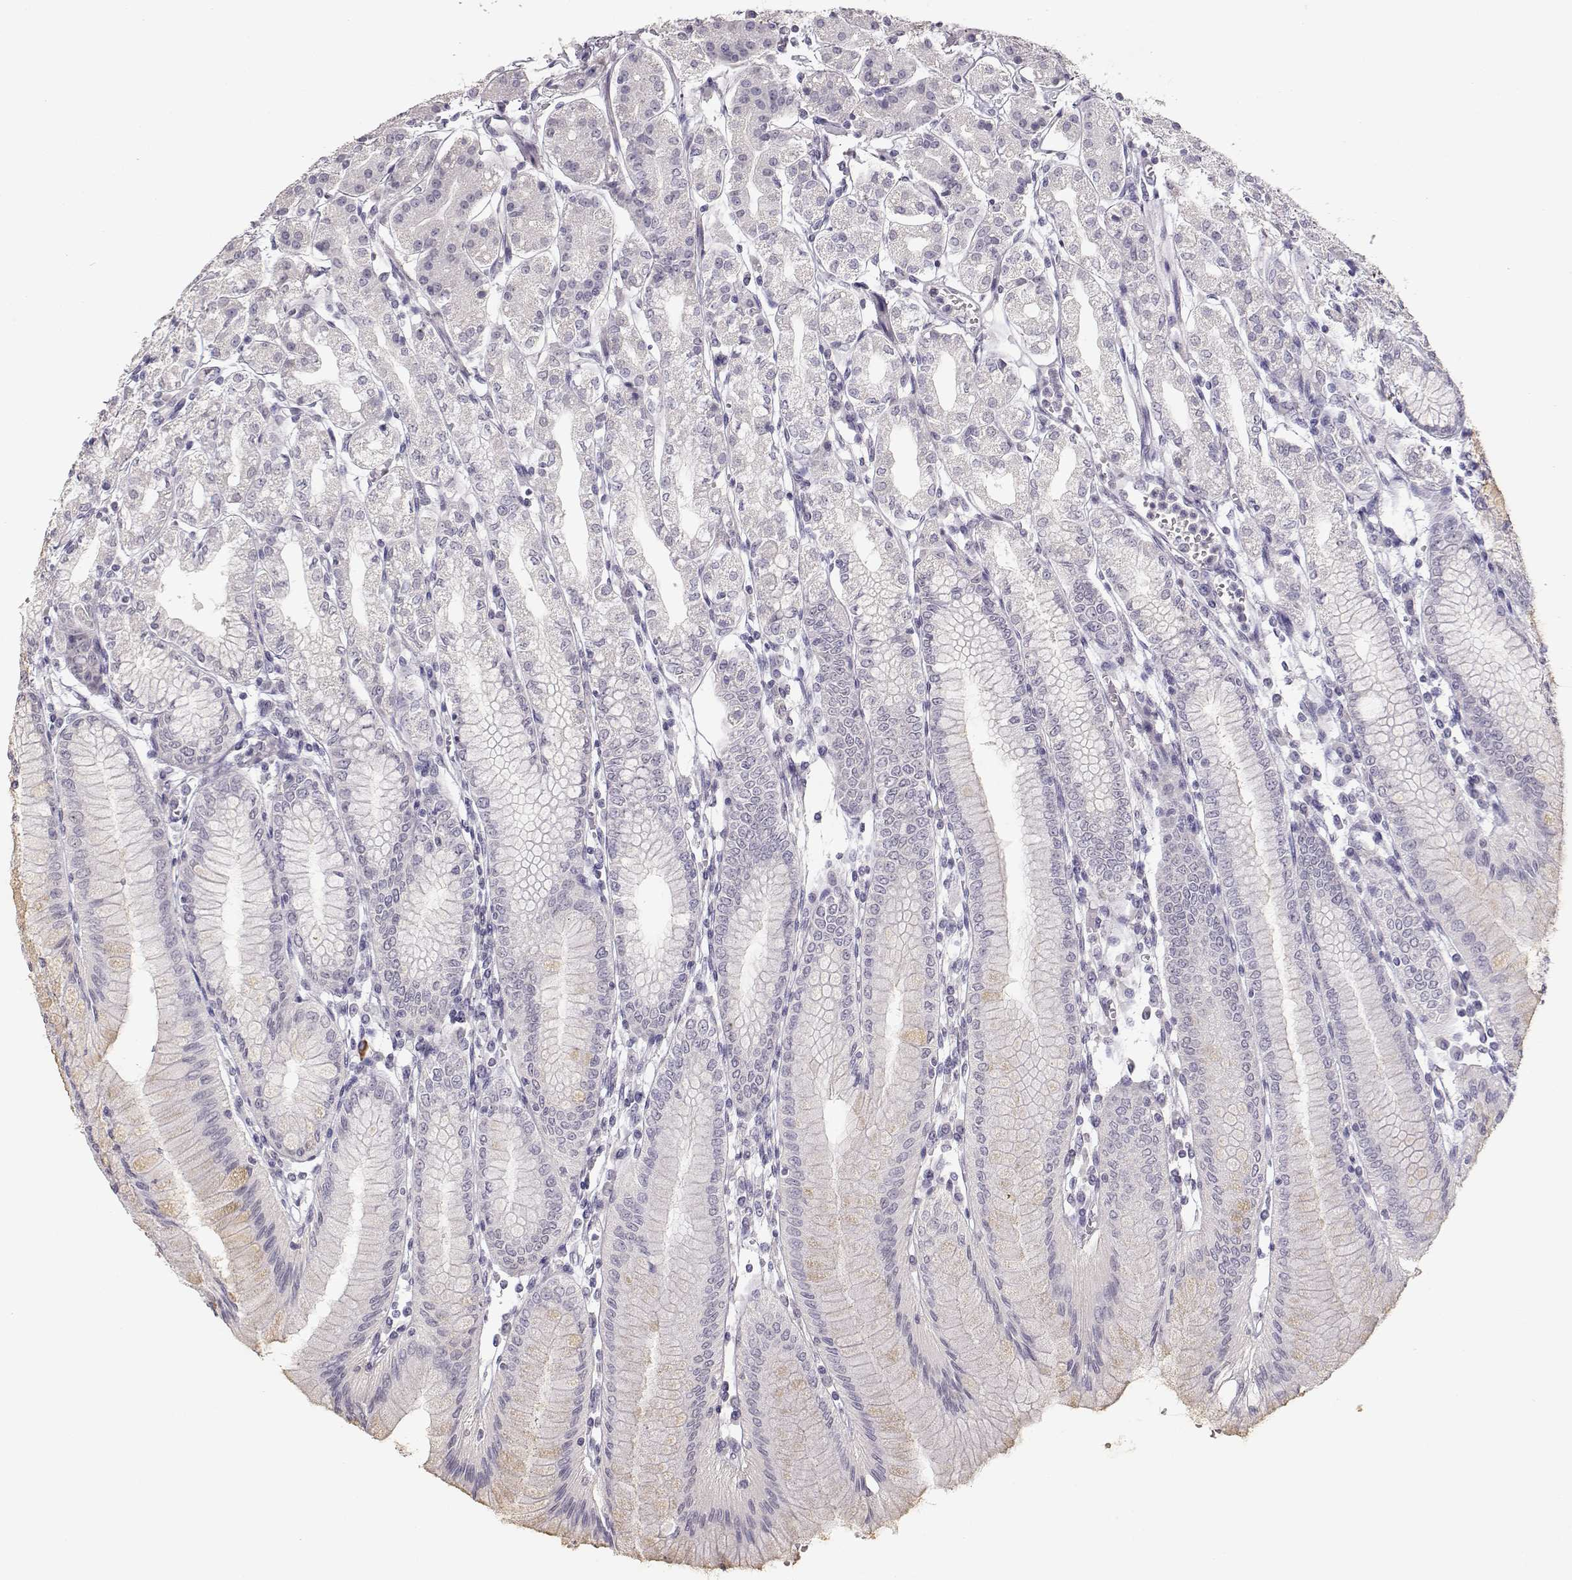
{"staining": {"intensity": "negative", "quantity": "none", "location": "none"}, "tissue": "stomach", "cell_type": "Glandular cells", "image_type": "normal", "snomed": [{"axis": "morphology", "description": "Normal tissue, NOS"}, {"axis": "topography", "description": "Skeletal muscle"}, {"axis": "topography", "description": "Stomach"}], "caption": "A high-resolution micrograph shows IHC staining of unremarkable stomach, which exhibits no significant positivity in glandular cells. The staining was performed using DAB to visualize the protein expression in brown, while the nuclei were stained in blue with hematoxylin (Magnification: 20x).", "gene": "TKTL1", "patient": {"sex": "female", "age": 57}}